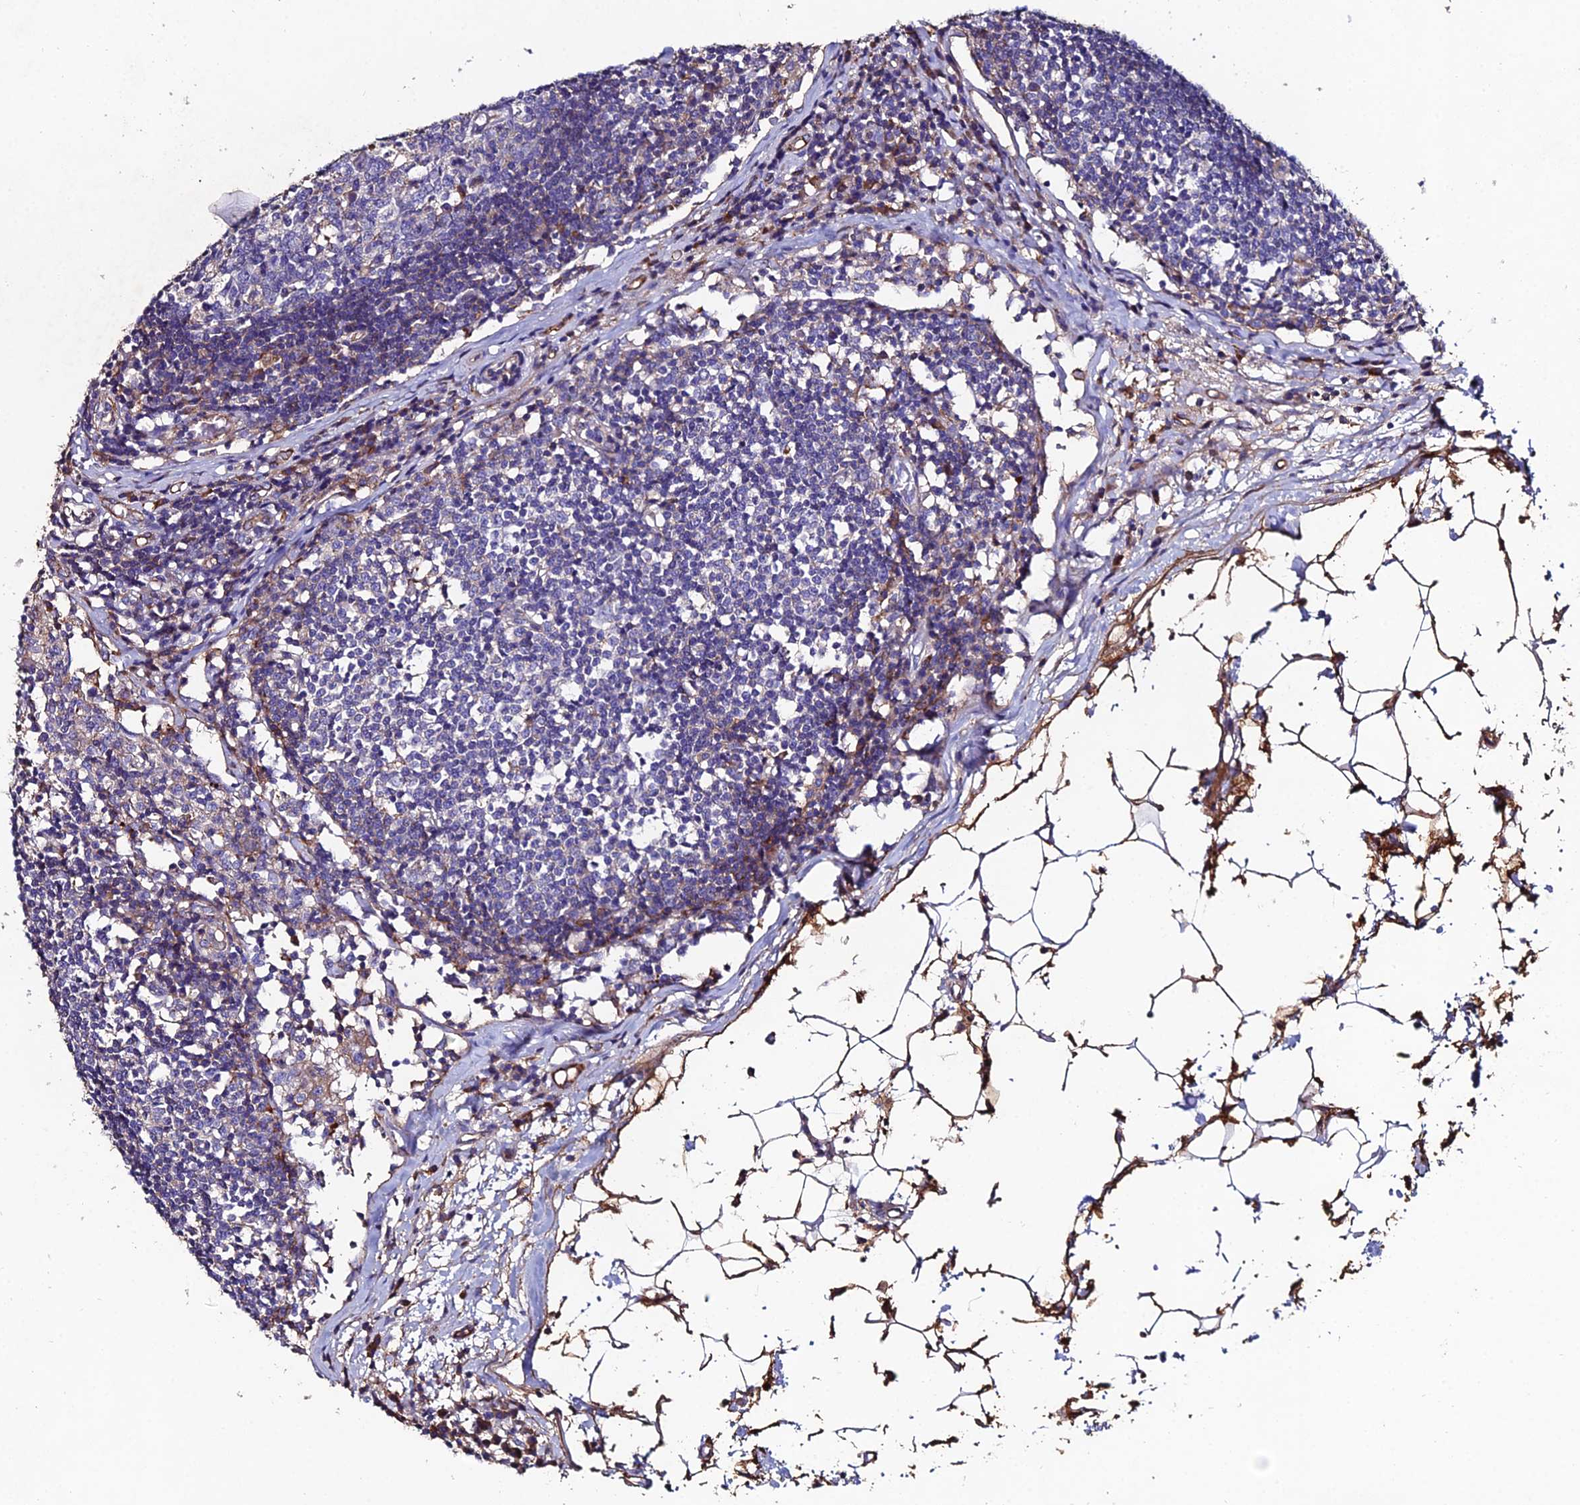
{"staining": {"intensity": "negative", "quantity": "none", "location": "none"}, "tissue": "lymph node", "cell_type": "Germinal center cells", "image_type": "normal", "snomed": [{"axis": "morphology", "description": "Normal tissue, NOS"}, {"axis": "topography", "description": "Lymph node"}], "caption": "A micrograph of lymph node stained for a protein demonstrates no brown staining in germinal center cells. Nuclei are stained in blue.", "gene": "C6", "patient": {"sex": "female", "age": 55}}